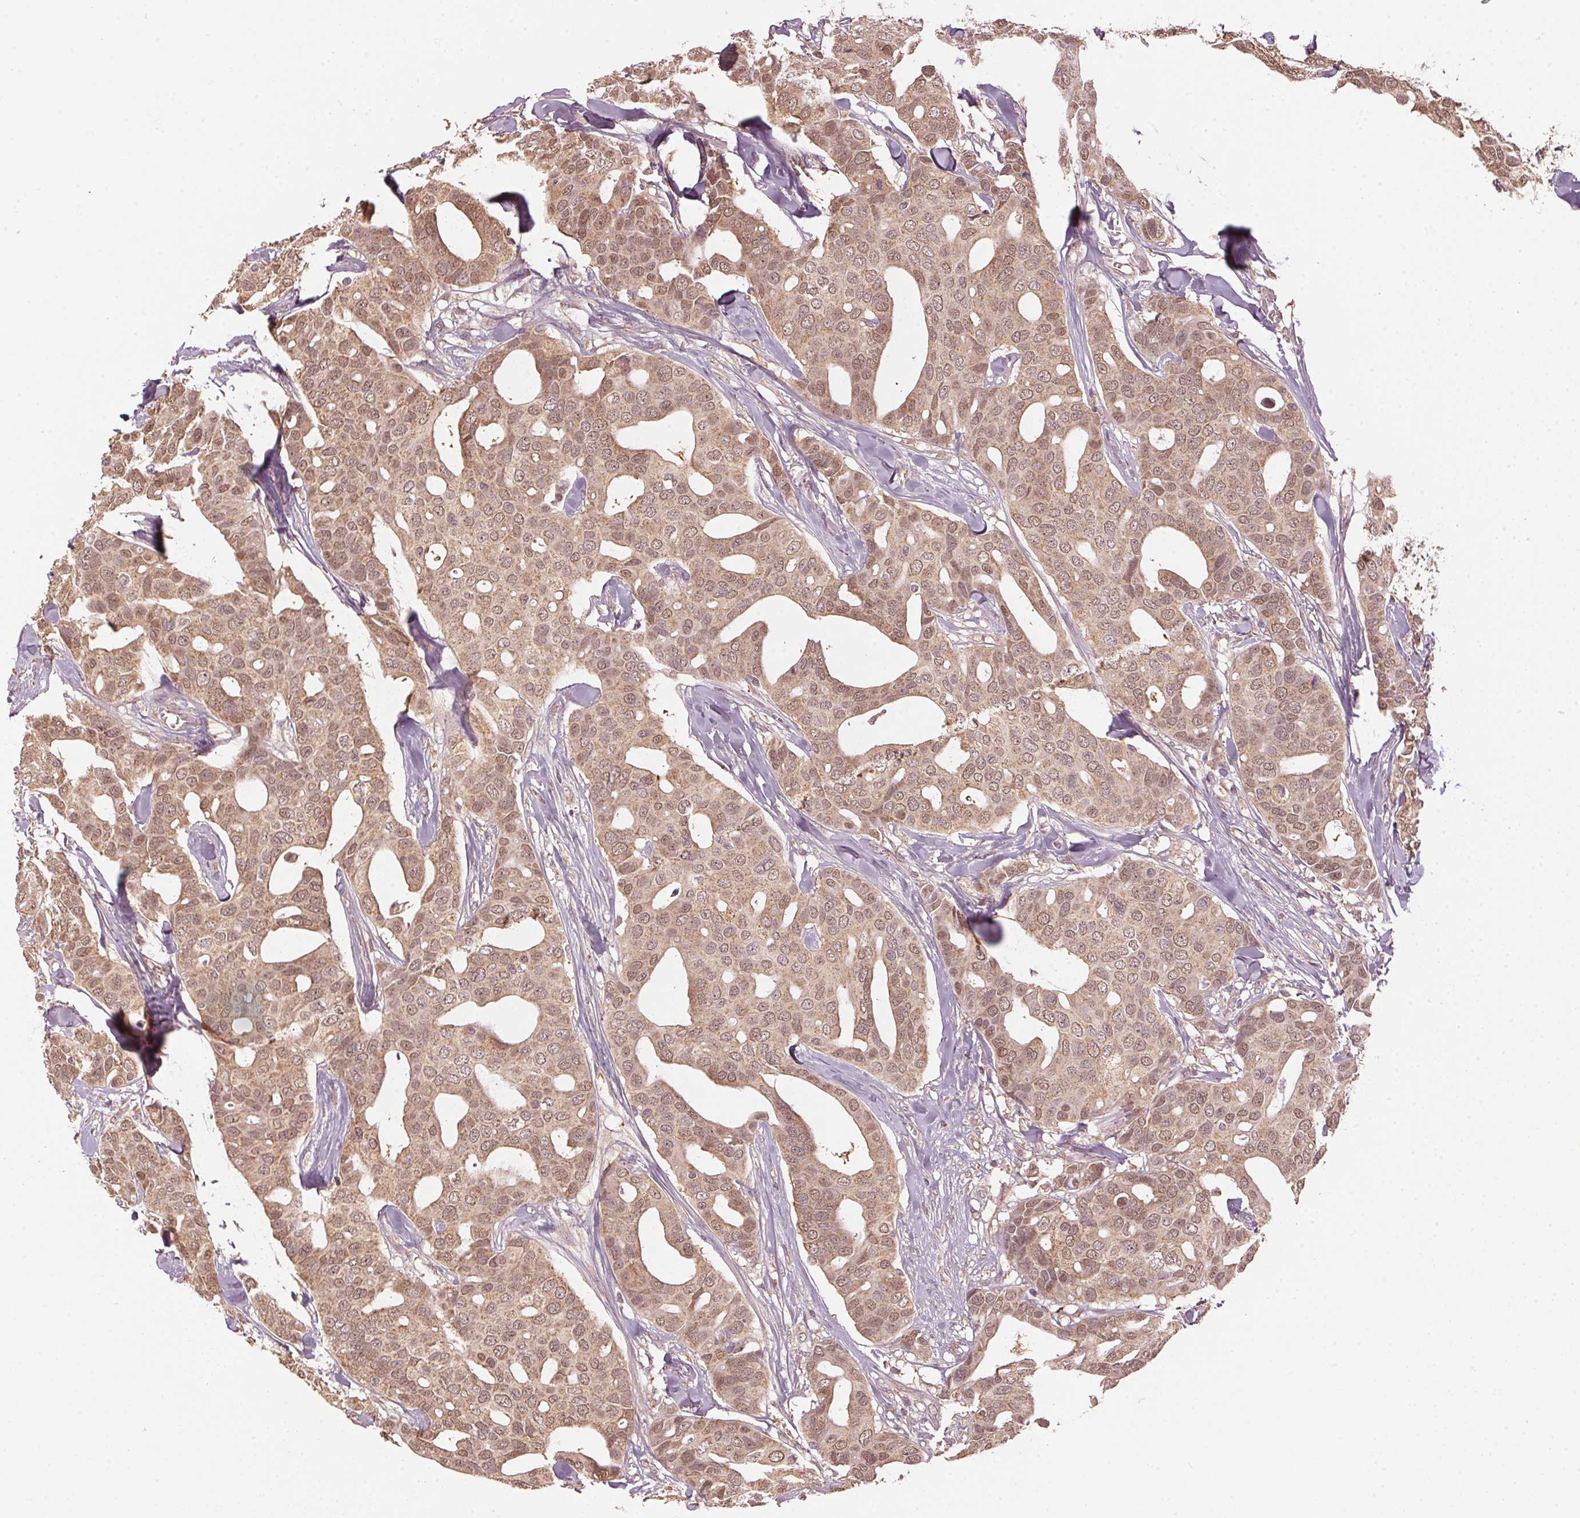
{"staining": {"intensity": "moderate", "quantity": ">75%", "location": "cytoplasmic/membranous,nuclear"}, "tissue": "breast cancer", "cell_type": "Tumor cells", "image_type": "cancer", "snomed": [{"axis": "morphology", "description": "Duct carcinoma"}, {"axis": "topography", "description": "Breast"}], "caption": "Tumor cells reveal moderate cytoplasmic/membranous and nuclear positivity in about >75% of cells in breast invasive ductal carcinoma.", "gene": "ARHGAP6", "patient": {"sex": "female", "age": 54}}